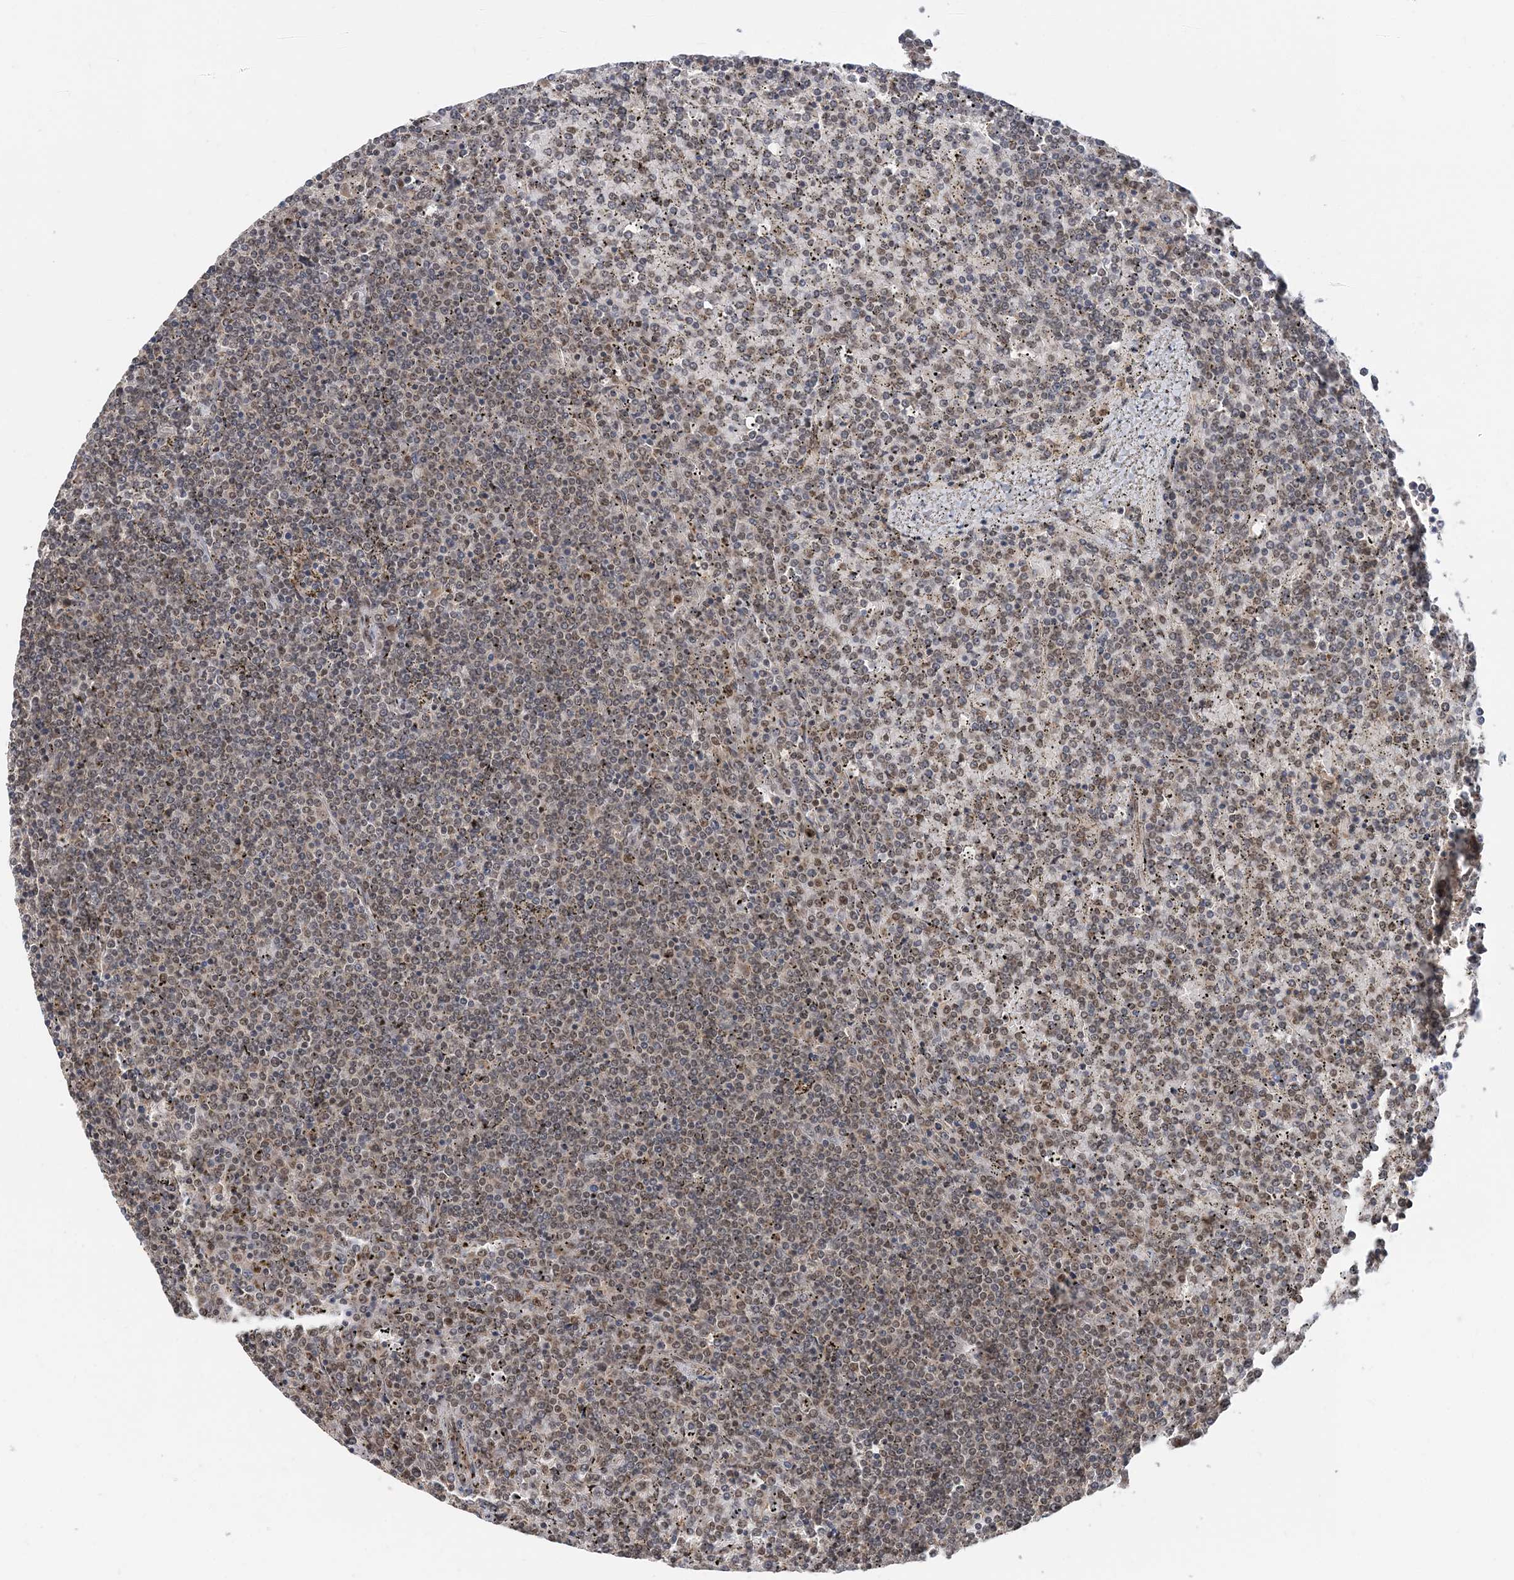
{"staining": {"intensity": "weak", "quantity": "<25%", "location": "nuclear"}, "tissue": "lymphoma", "cell_type": "Tumor cells", "image_type": "cancer", "snomed": [{"axis": "morphology", "description": "Malignant lymphoma, non-Hodgkin's type, Low grade"}, {"axis": "topography", "description": "Spleen"}], "caption": "DAB (3,3'-diaminobenzidine) immunohistochemical staining of human lymphoma reveals no significant positivity in tumor cells.", "gene": "TSHZ2", "patient": {"sex": "female", "age": 19}}